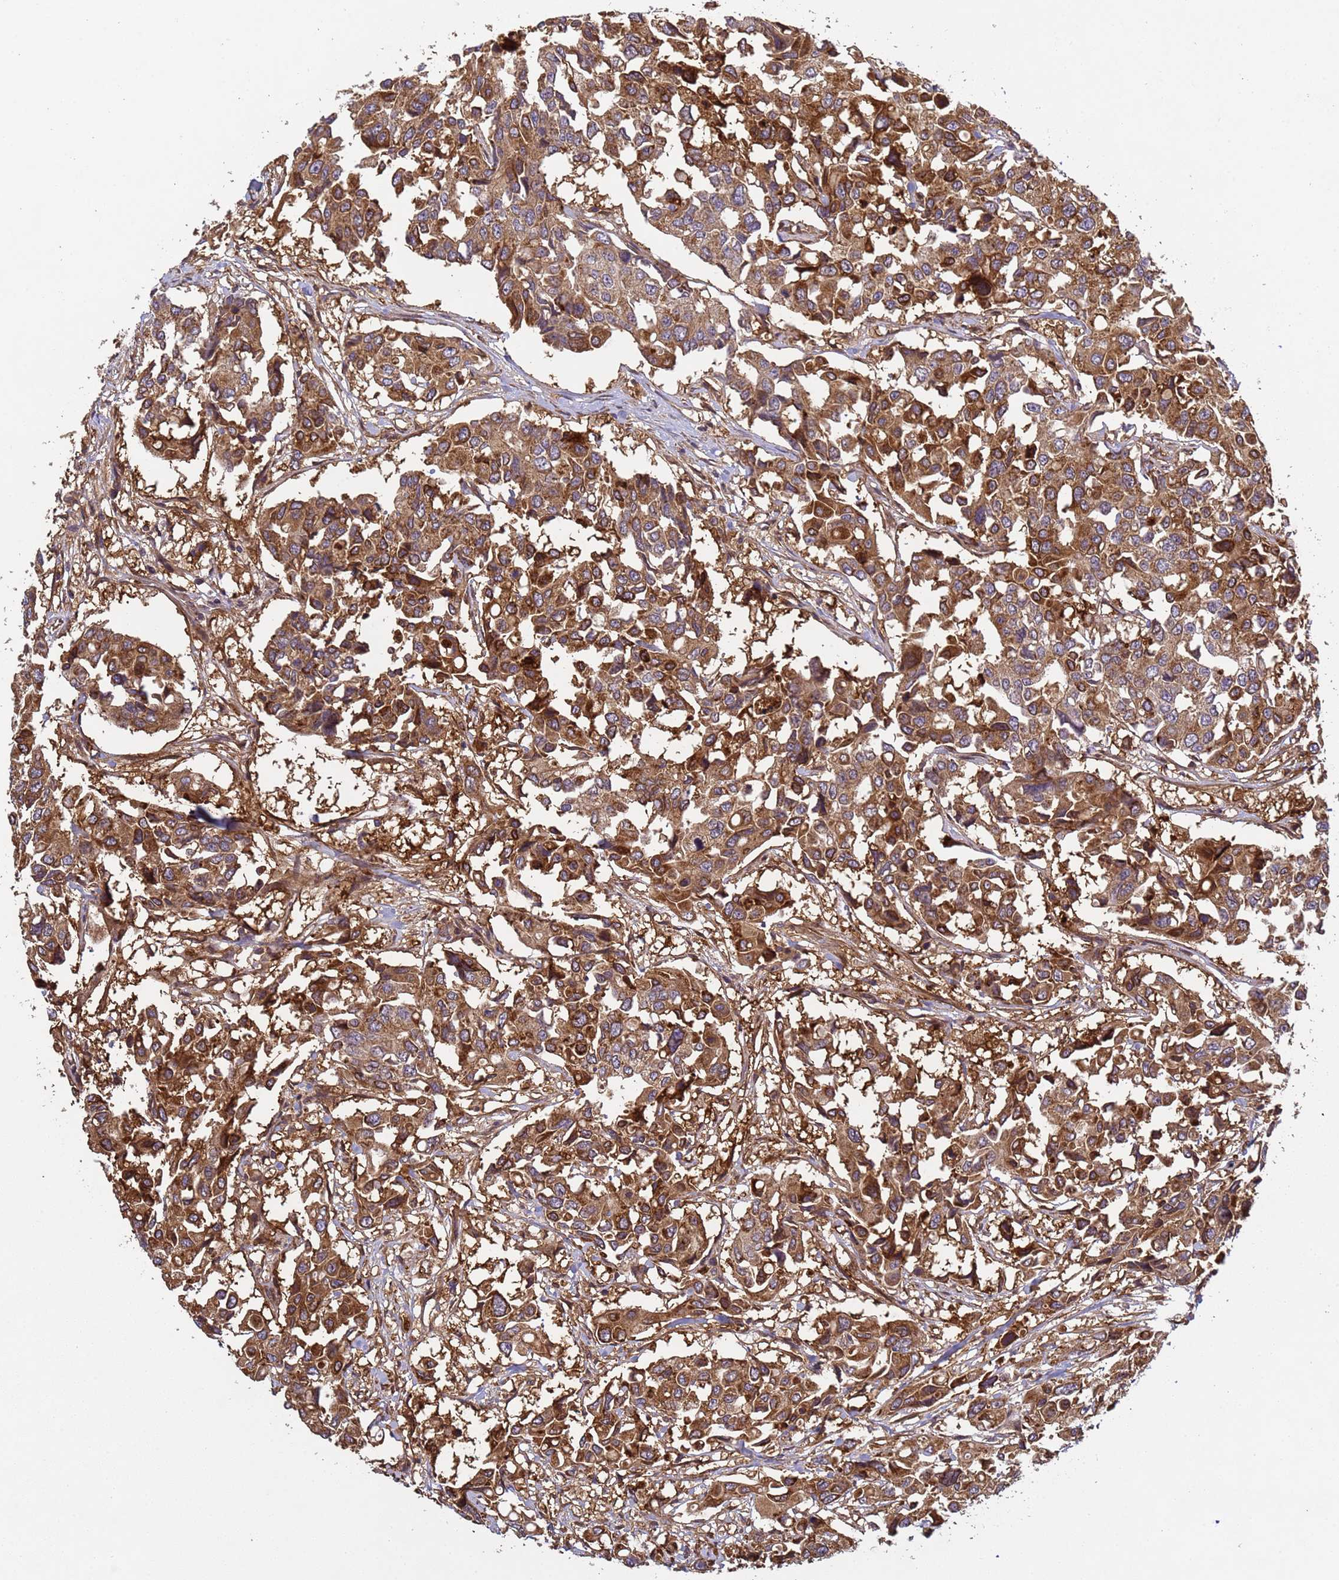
{"staining": {"intensity": "strong", "quantity": ">75%", "location": "cytoplasmic/membranous"}, "tissue": "colorectal cancer", "cell_type": "Tumor cells", "image_type": "cancer", "snomed": [{"axis": "morphology", "description": "Adenocarcinoma, NOS"}, {"axis": "topography", "description": "Colon"}], "caption": "A photomicrograph of colorectal adenocarcinoma stained for a protein displays strong cytoplasmic/membranous brown staining in tumor cells.", "gene": "C8orf34", "patient": {"sex": "male", "age": 77}}